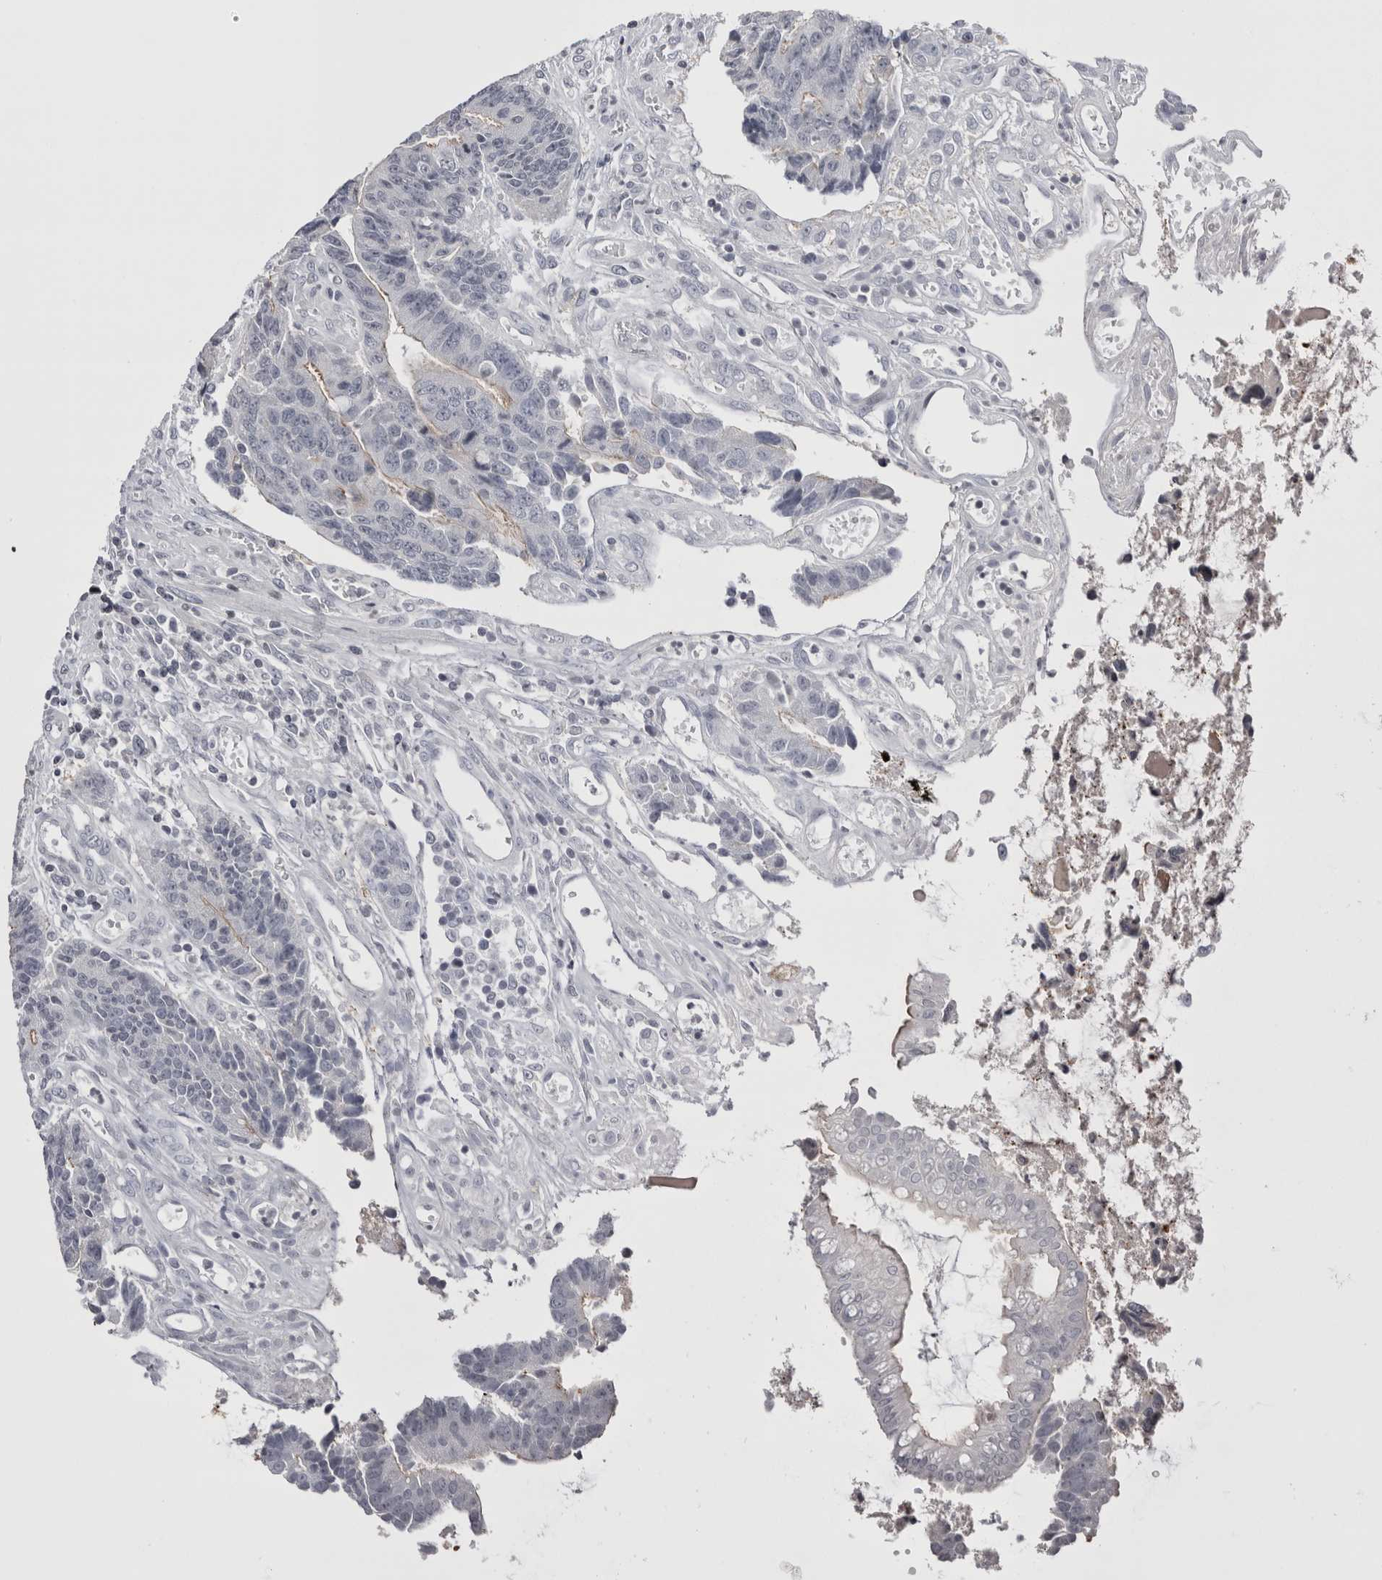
{"staining": {"intensity": "negative", "quantity": "none", "location": "none"}, "tissue": "colorectal cancer", "cell_type": "Tumor cells", "image_type": "cancer", "snomed": [{"axis": "morphology", "description": "Adenocarcinoma, NOS"}, {"axis": "topography", "description": "Rectum"}], "caption": "A histopathology image of human colorectal cancer is negative for staining in tumor cells. (DAB IHC with hematoxylin counter stain).", "gene": "FNDC8", "patient": {"sex": "male", "age": 84}}